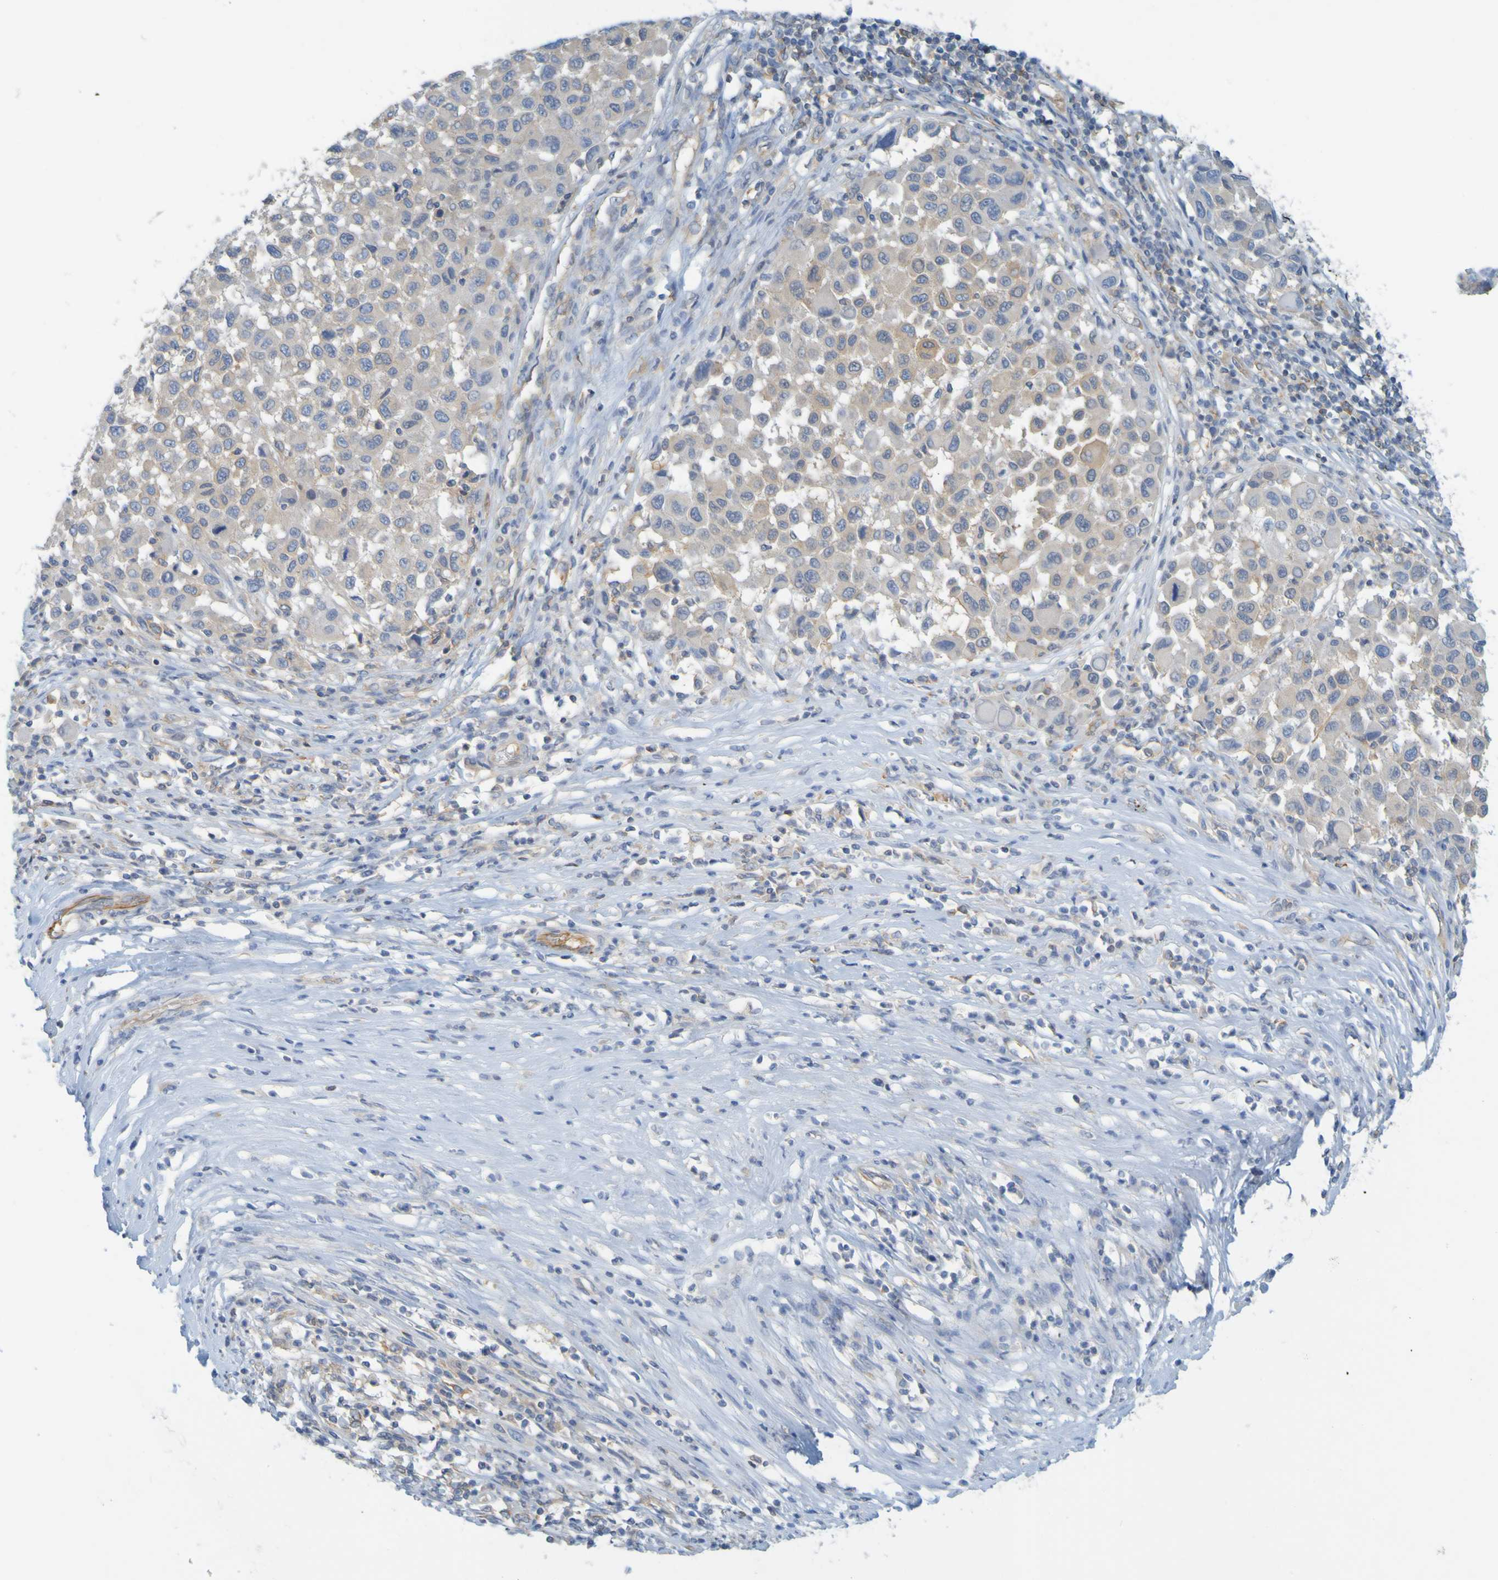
{"staining": {"intensity": "weak", "quantity": ">75%", "location": "cytoplasmic/membranous"}, "tissue": "melanoma", "cell_type": "Tumor cells", "image_type": "cancer", "snomed": [{"axis": "morphology", "description": "Malignant melanoma, Metastatic site"}, {"axis": "topography", "description": "Lymph node"}], "caption": "Protein positivity by immunohistochemistry shows weak cytoplasmic/membranous staining in approximately >75% of tumor cells in melanoma. The staining was performed using DAB, with brown indicating positive protein expression. Nuclei are stained blue with hematoxylin.", "gene": "APPL1", "patient": {"sex": "male", "age": 61}}